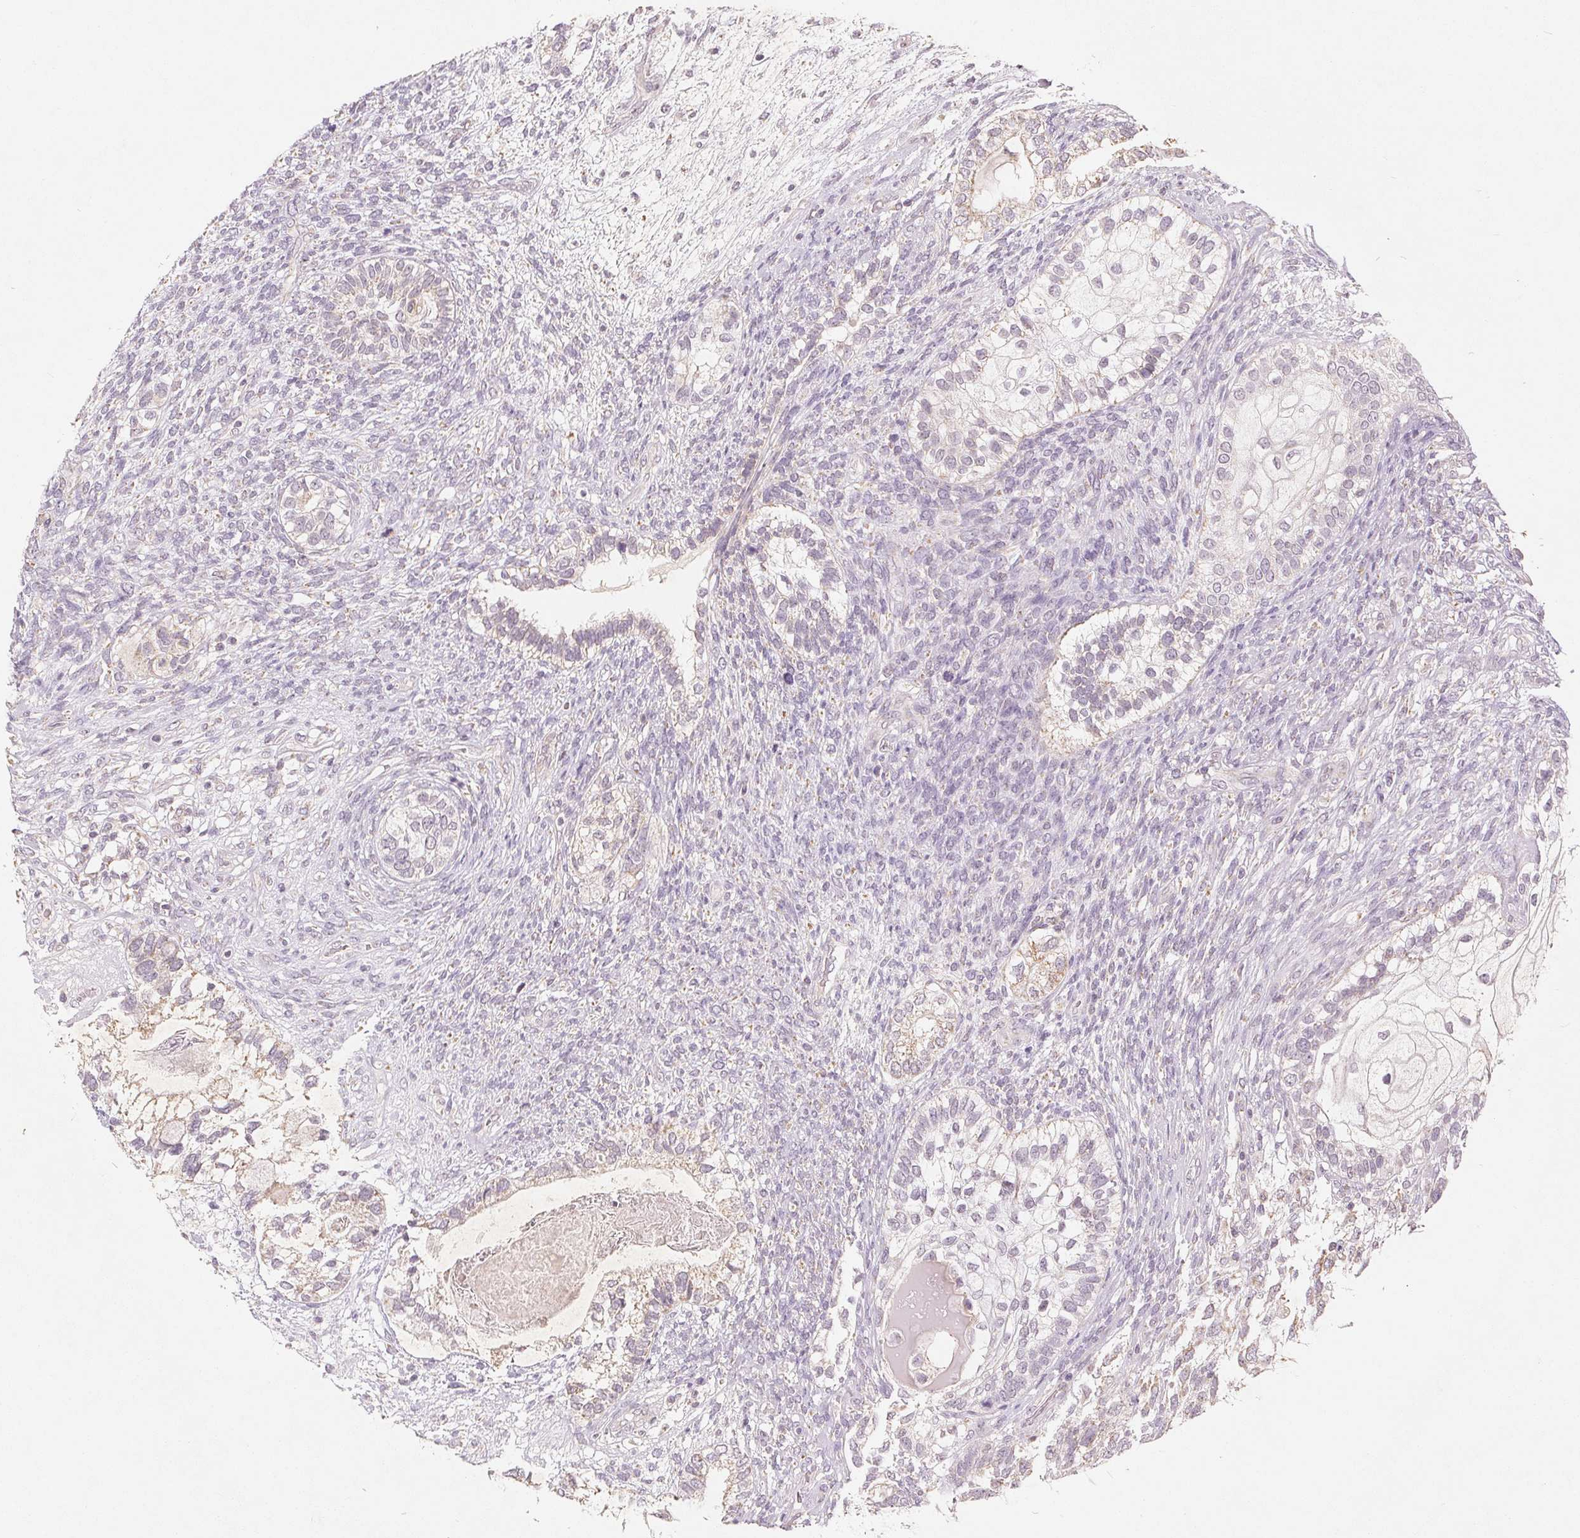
{"staining": {"intensity": "negative", "quantity": "none", "location": "none"}, "tissue": "testis cancer", "cell_type": "Tumor cells", "image_type": "cancer", "snomed": [{"axis": "morphology", "description": "Seminoma, NOS"}, {"axis": "morphology", "description": "Carcinoma, Embryonal, NOS"}, {"axis": "topography", "description": "Testis"}], "caption": "An immunohistochemistry (IHC) micrograph of embryonal carcinoma (testis) is shown. There is no staining in tumor cells of embryonal carcinoma (testis).", "gene": "GHITM", "patient": {"sex": "male", "age": 41}}